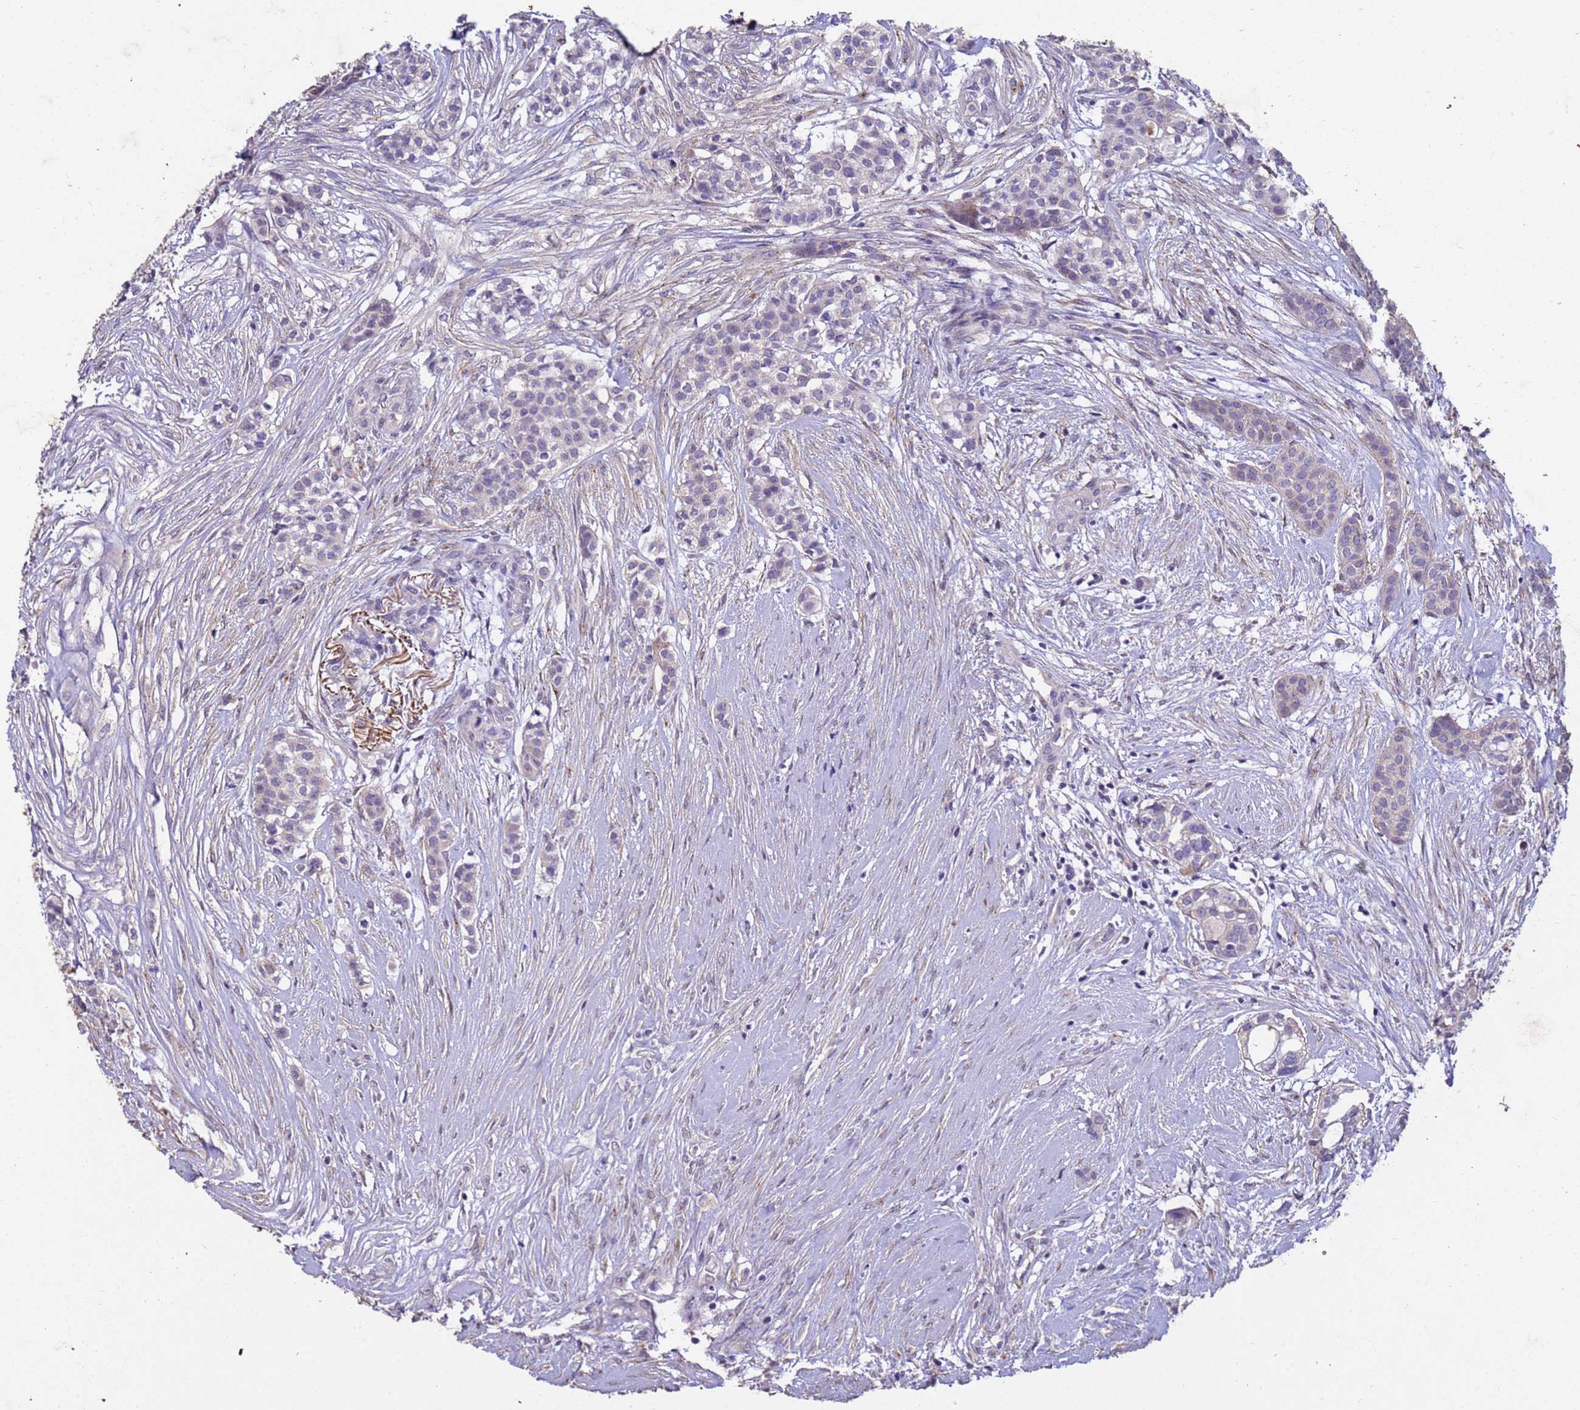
{"staining": {"intensity": "negative", "quantity": "none", "location": "none"}, "tissue": "head and neck cancer", "cell_type": "Tumor cells", "image_type": "cancer", "snomed": [{"axis": "morphology", "description": "Adenocarcinoma, NOS"}, {"axis": "topography", "description": "Head-Neck"}], "caption": "Photomicrograph shows no protein staining in tumor cells of head and neck cancer (adenocarcinoma) tissue. Brightfield microscopy of IHC stained with DAB (brown) and hematoxylin (blue), captured at high magnification.", "gene": "SLC25A15", "patient": {"sex": "male", "age": 81}}